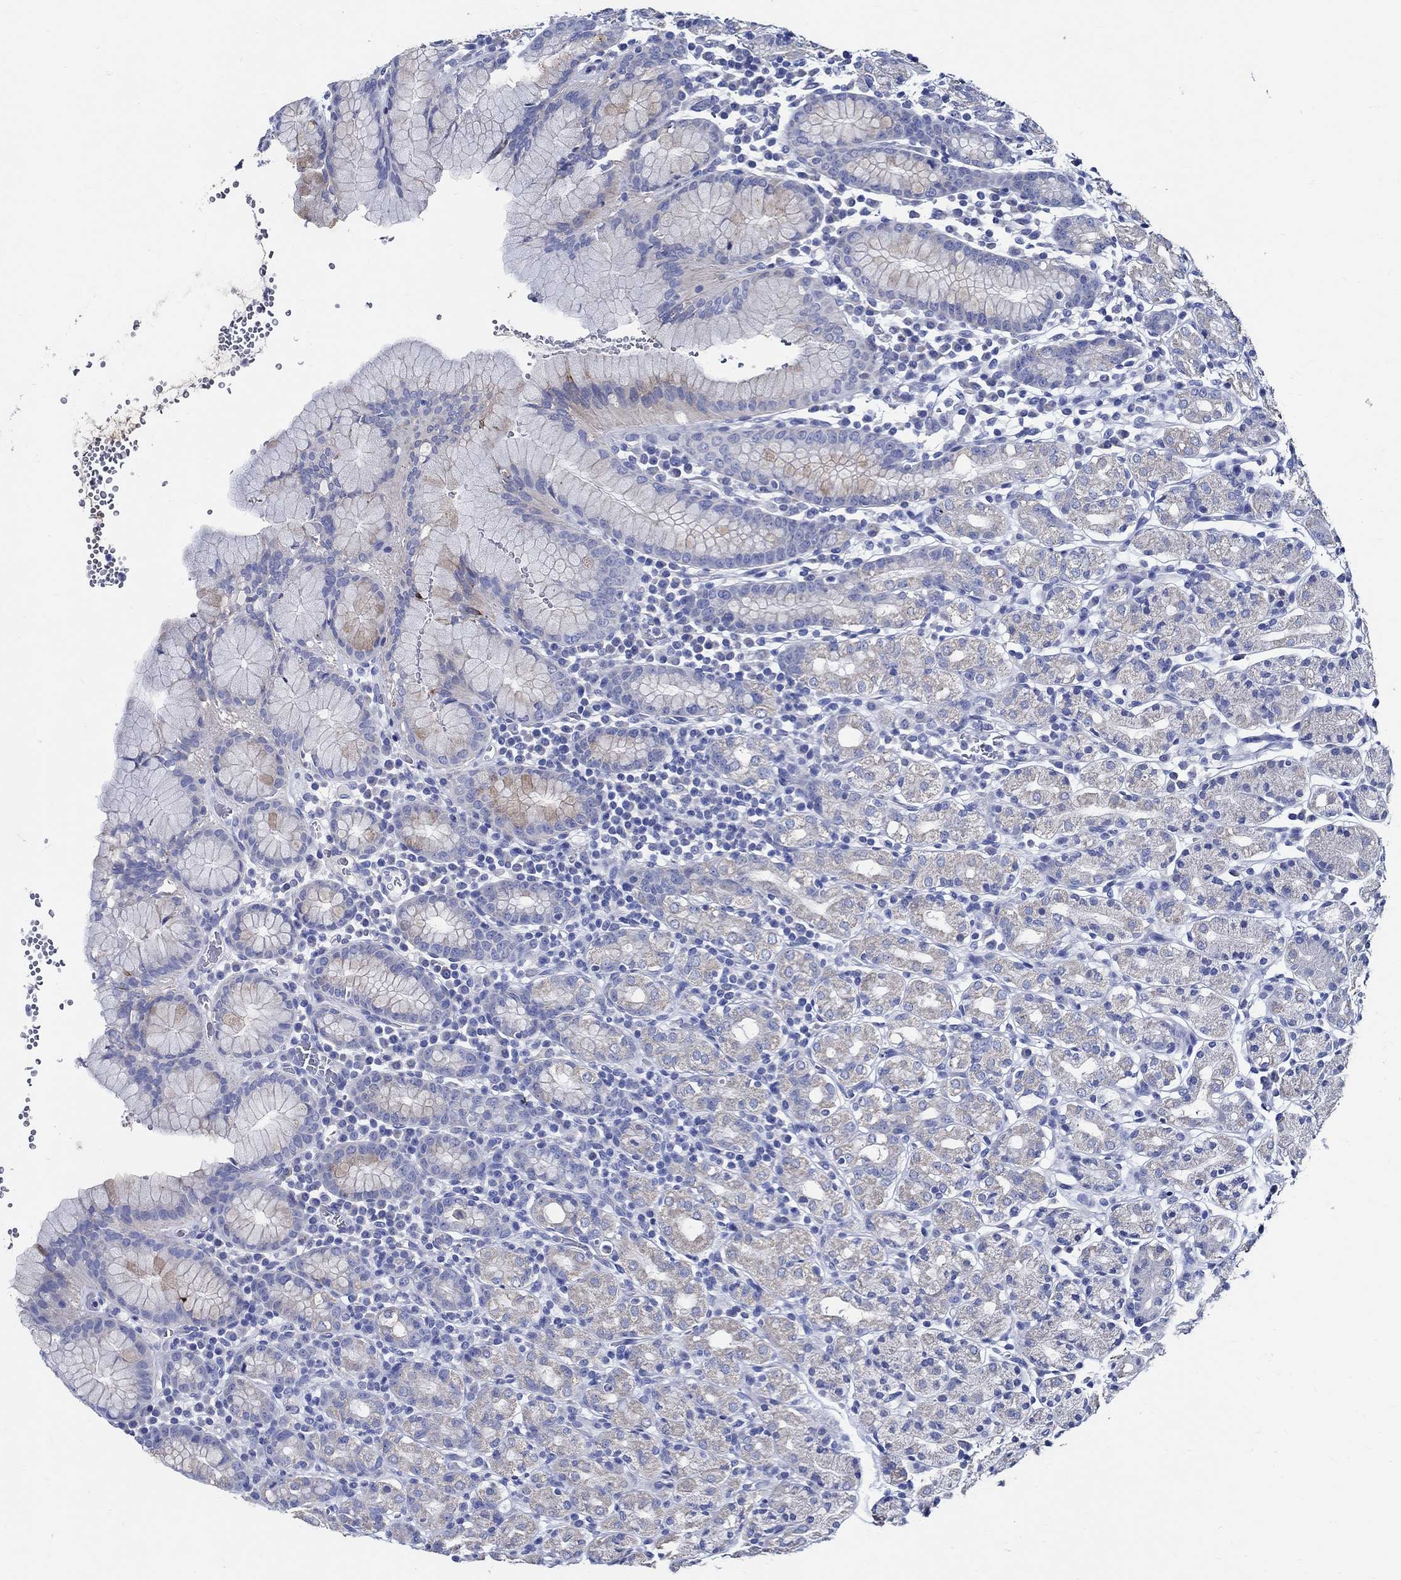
{"staining": {"intensity": "weak", "quantity": "<25%", "location": "cytoplasmic/membranous"}, "tissue": "stomach", "cell_type": "Glandular cells", "image_type": "normal", "snomed": [{"axis": "morphology", "description": "Normal tissue, NOS"}, {"axis": "topography", "description": "Stomach, upper"}, {"axis": "topography", "description": "Stomach"}], "caption": "Image shows no significant protein positivity in glandular cells of normal stomach. Brightfield microscopy of immunohistochemistry (IHC) stained with DAB (3,3'-diaminobenzidine) (brown) and hematoxylin (blue), captured at high magnification.", "gene": "SKOR1", "patient": {"sex": "male", "age": 62}}